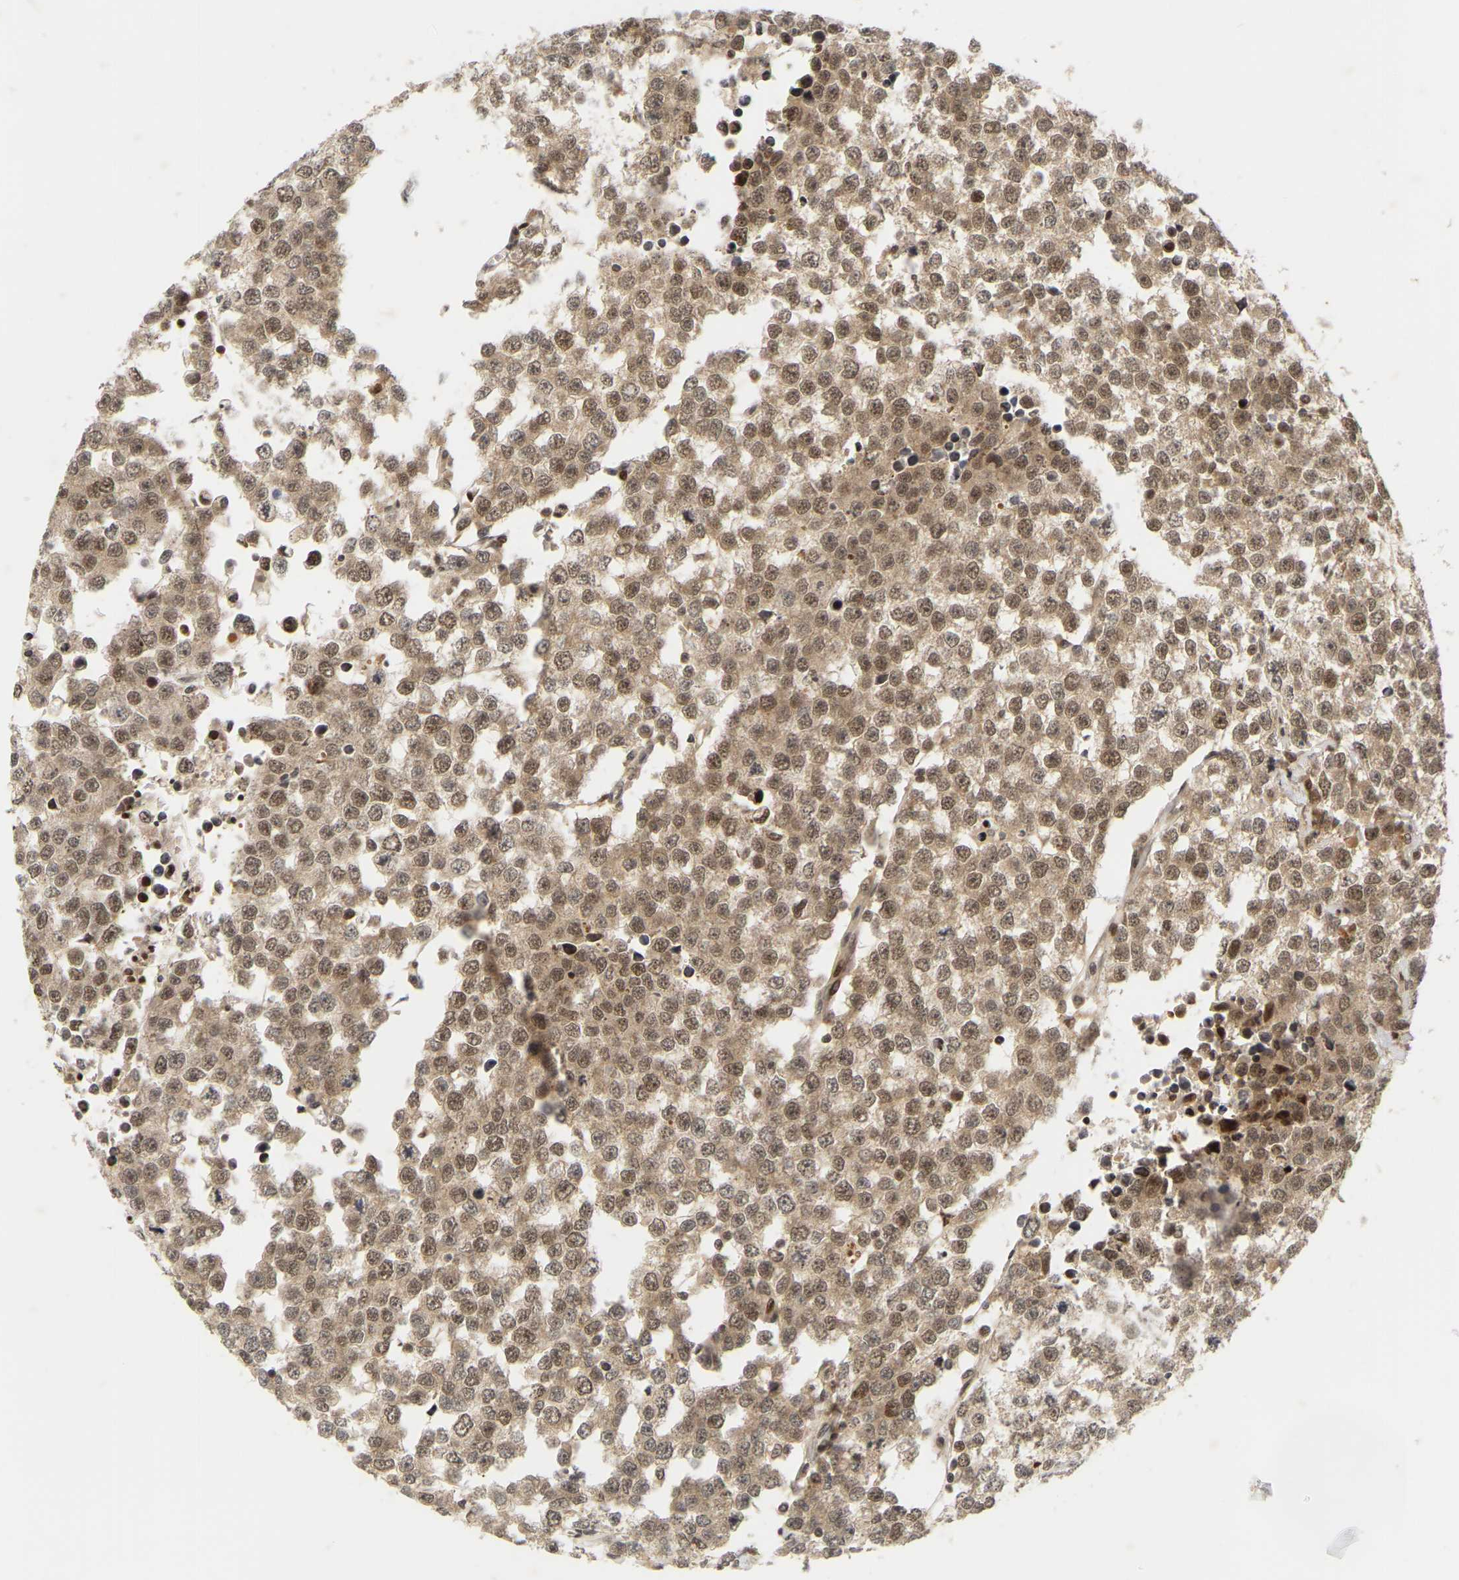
{"staining": {"intensity": "moderate", "quantity": ">75%", "location": "cytoplasmic/membranous,nuclear"}, "tissue": "testis cancer", "cell_type": "Tumor cells", "image_type": "cancer", "snomed": [{"axis": "morphology", "description": "Seminoma, NOS"}, {"axis": "morphology", "description": "Carcinoma, Embryonal, NOS"}, {"axis": "topography", "description": "Testis"}], "caption": "An immunohistochemistry (IHC) histopathology image of tumor tissue is shown. Protein staining in brown shows moderate cytoplasmic/membranous and nuclear positivity in testis cancer within tumor cells.", "gene": "NFE2L2", "patient": {"sex": "male", "age": 52}}